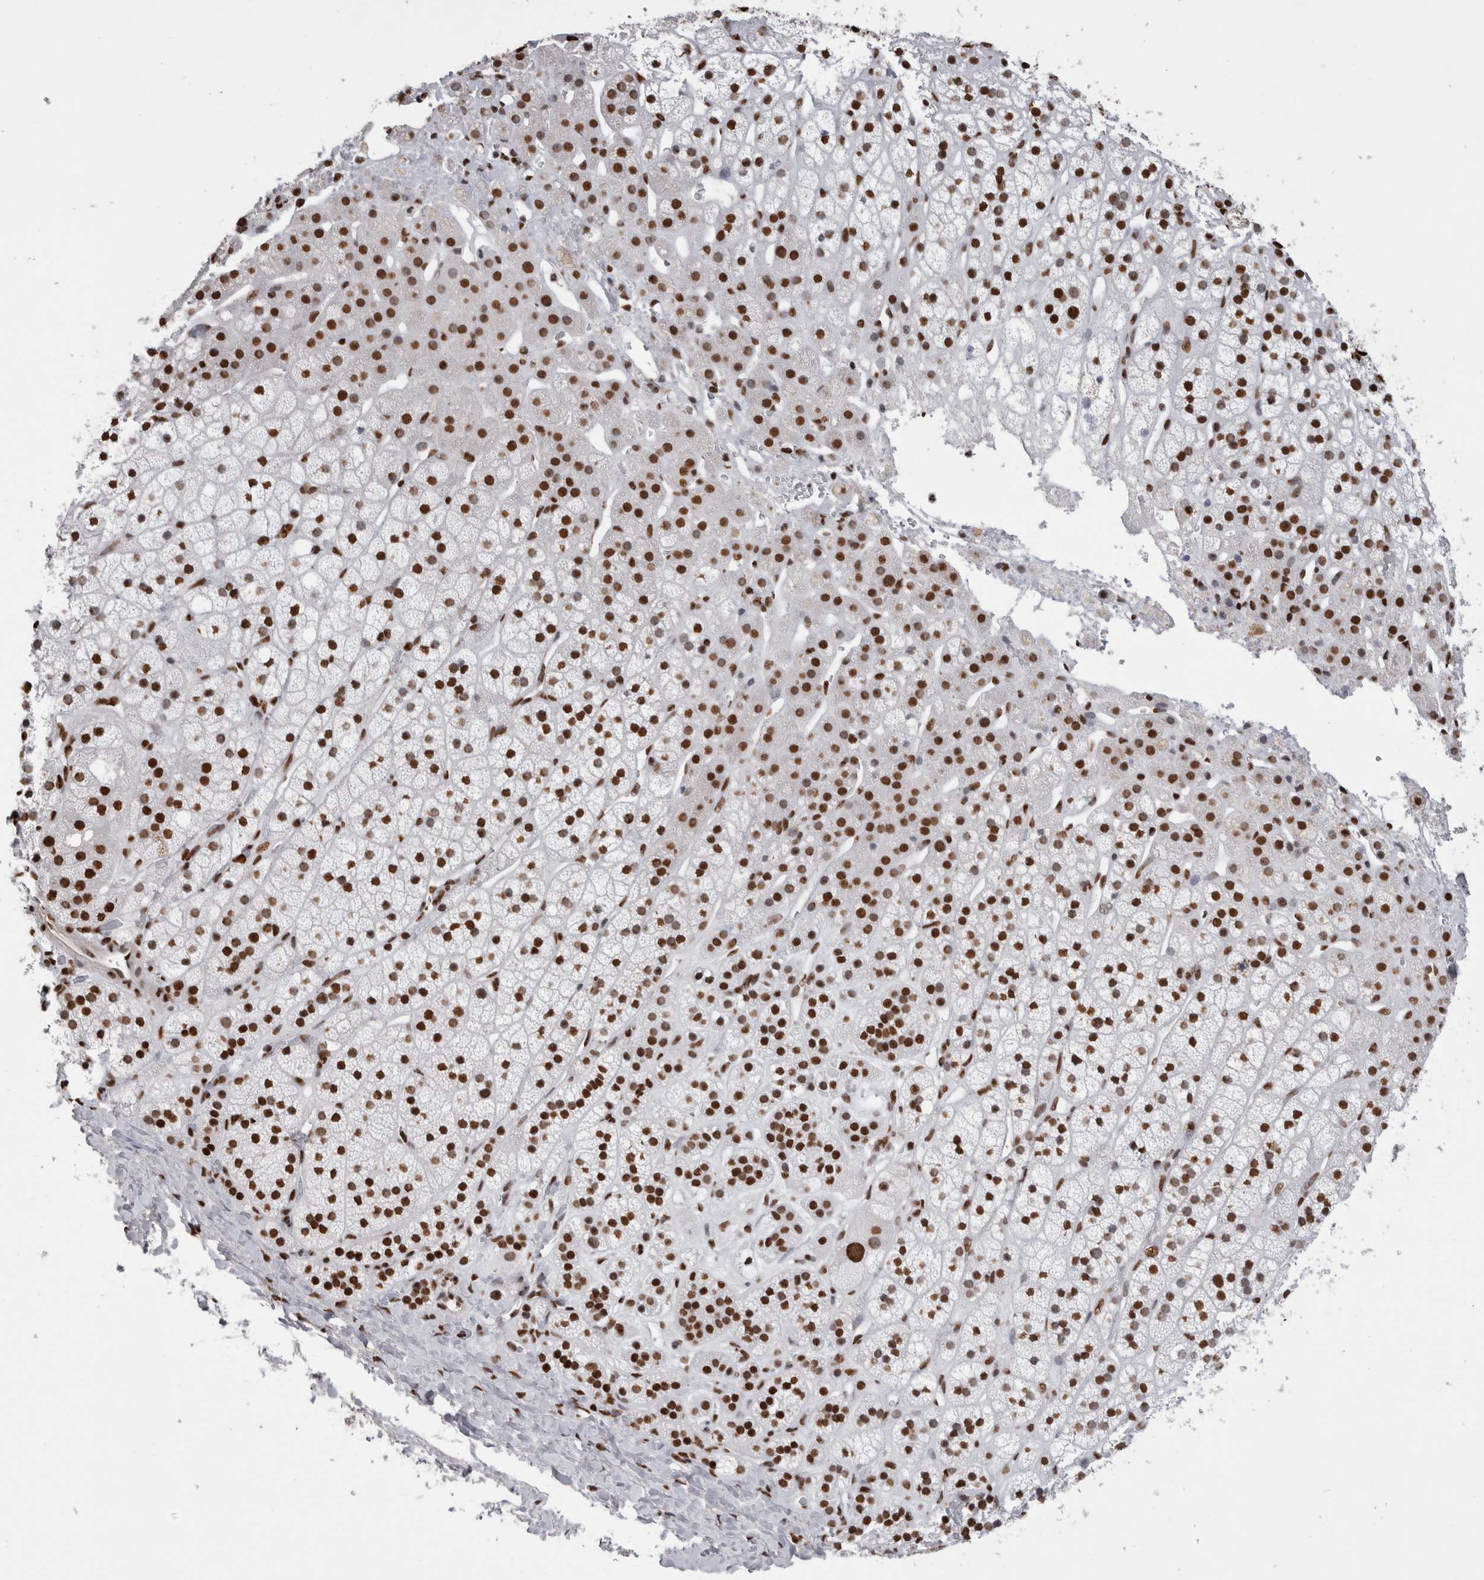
{"staining": {"intensity": "strong", "quantity": ">75%", "location": "nuclear"}, "tissue": "adrenal gland", "cell_type": "Glandular cells", "image_type": "normal", "snomed": [{"axis": "morphology", "description": "Normal tissue, NOS"}, {"axis": "topography", "description": "Adrenal gland"}], "caption": "The micrograph shows immunohistochemical staining of benign adrenal gland. There is strong nuclear positivity is seen in approximately >75% of glandular cells.", "gene": "ALPK3", "patient": {"sex": "male", "age": 56}}